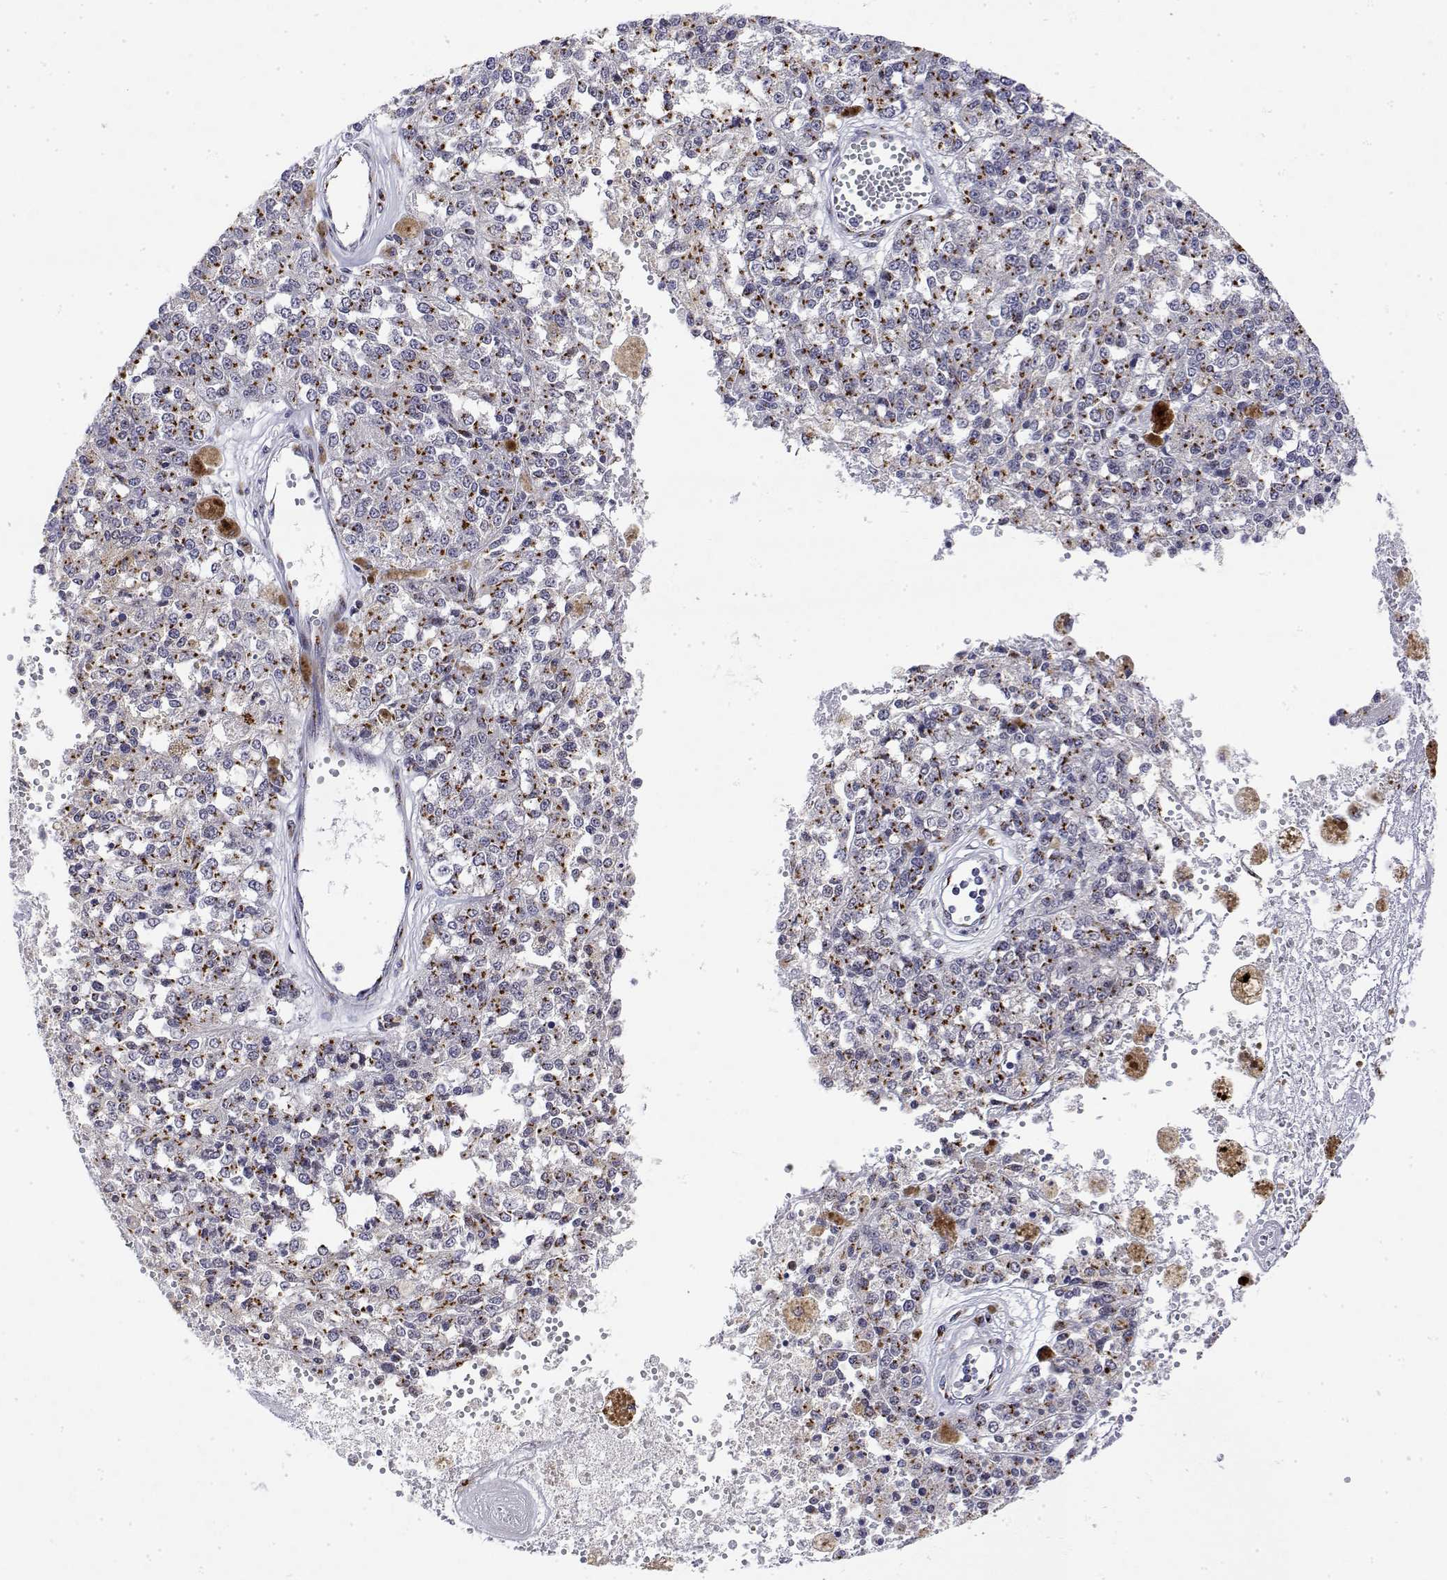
{"staining": {"intensity": "strong", "quantity": "25%-75%", "location": "cytoplasmic/membranous"}, "tissue": "melanoma", "cell_type": "Tumor cells", "image_type": "cancer", "snomed": [{"axis": "morphology", "description": "Malignant melanoma, Metastatic site"}, {"axis": "topography", "description": "Lymph node"}], "caption": "Protein staining of malignant melanoma (metastatic site) tissue demonstrates strong cytoplasmic/membranous expression in approximately 25%-75% of tumor cells.", "gene": "YIPF3", "patient": {"sex": "female", "age": 64}}